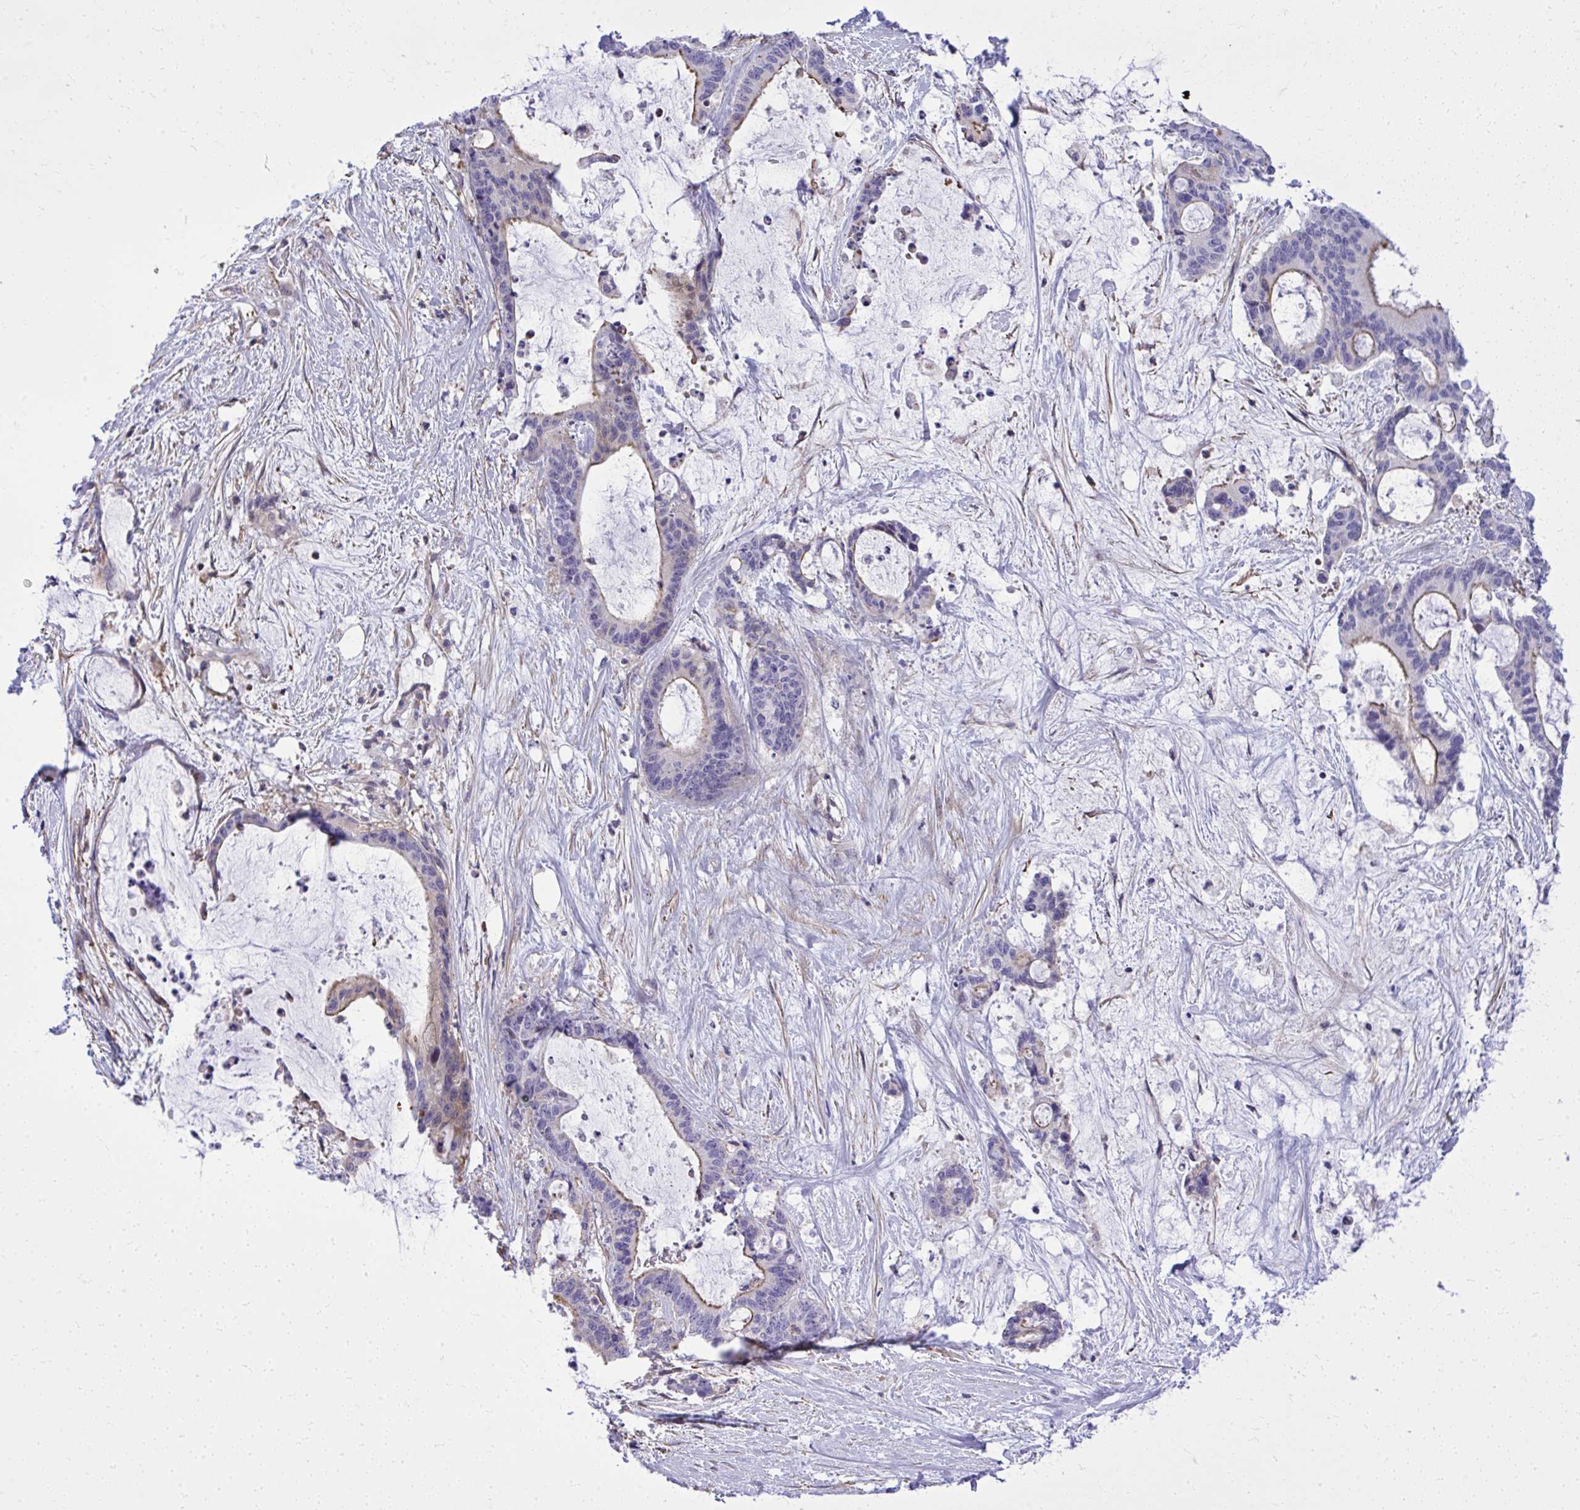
{"staining": {"intensity": "moderate", "quantity": "<25%", "location": "cytoplasmic/membranous"}, "tissue": "liver cancer", "cell_type": "Tumor cells", "image_type": "cancer", "snomed": [{"axis": "morphology", "description": "Normal tissue, NOS"}, {"axis": "morphology", "description": "Cholangiocarcinoma"}, {"axis": "topography", "description": "Liver"}, {"axis": "topography", "description": "Peripheral nerve tissue"}], "caption": "Cholangiocarcinoma (liver) stained with a protein marker shows moderate staining in tumor cells.", "gene": "GRK4", "patient": {"sex": "female", "age": 73}}